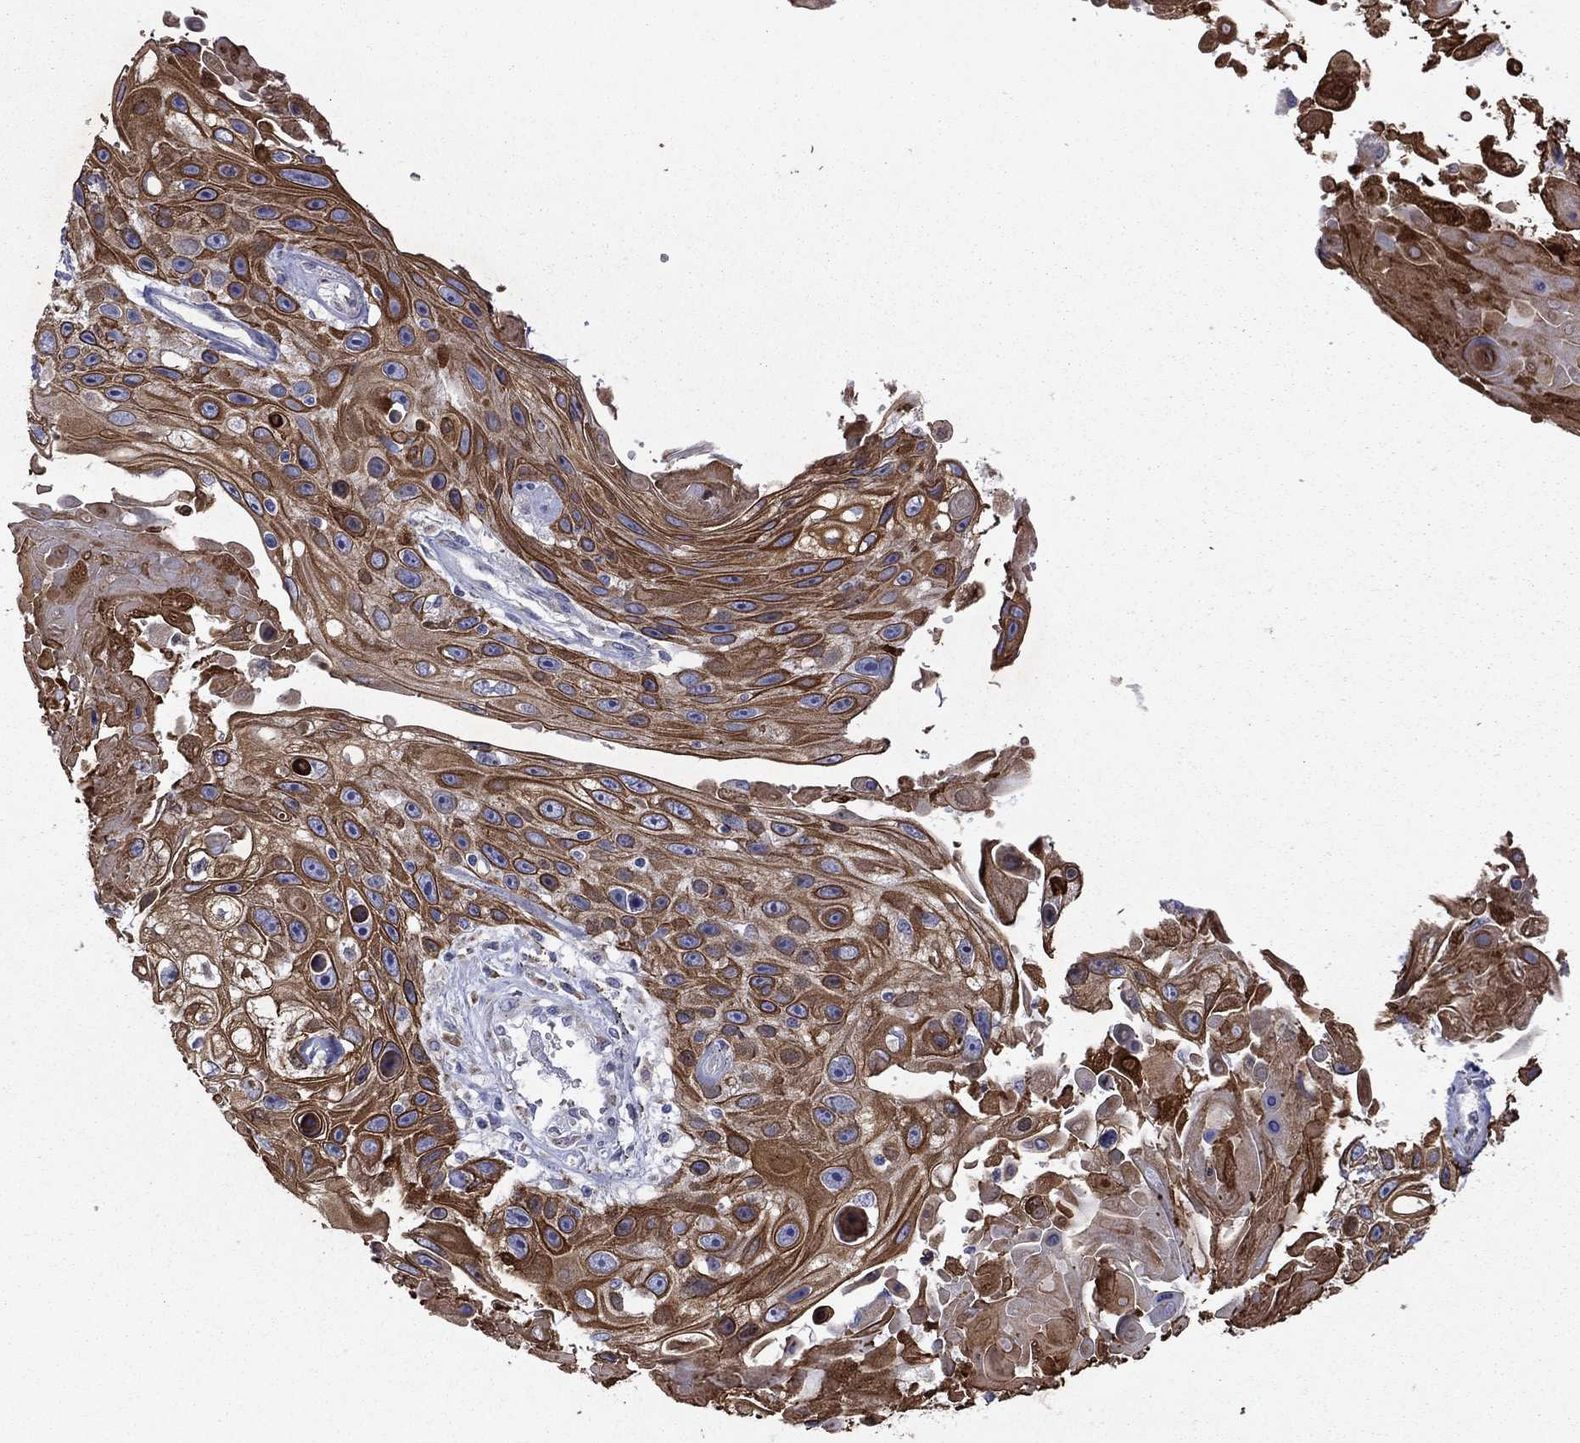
{"staining": {"intensity": "strong", "quantity": "<25%", "location": "cytoplasmic/membranous,nuclear"}, "tissue": "skin cancer", "cell_type": "Tumor cells", "image_type": "cancer", "snomed": [{"axis": "morphology", "description": "Squamous cell carcinoma, NOS"}, {"axis": "topography", "description": "Skin"}], "caption": "Immunohistochemistry (IHC) staining of squamous cell carcinoma (skin), which displays medium levels of strong cytoplasmic/membranous and nuclear positivity in about <25% of tumor cells indicating strong cytoplasmic/membranous and nuclear protein expression. The staining was performed using DAB (brown) for protein detection and nuclei were counterstained in hematoxylin (blue).", "gene": "TMPRSS11A", "patient": {"sex": "male", "age": 82}}